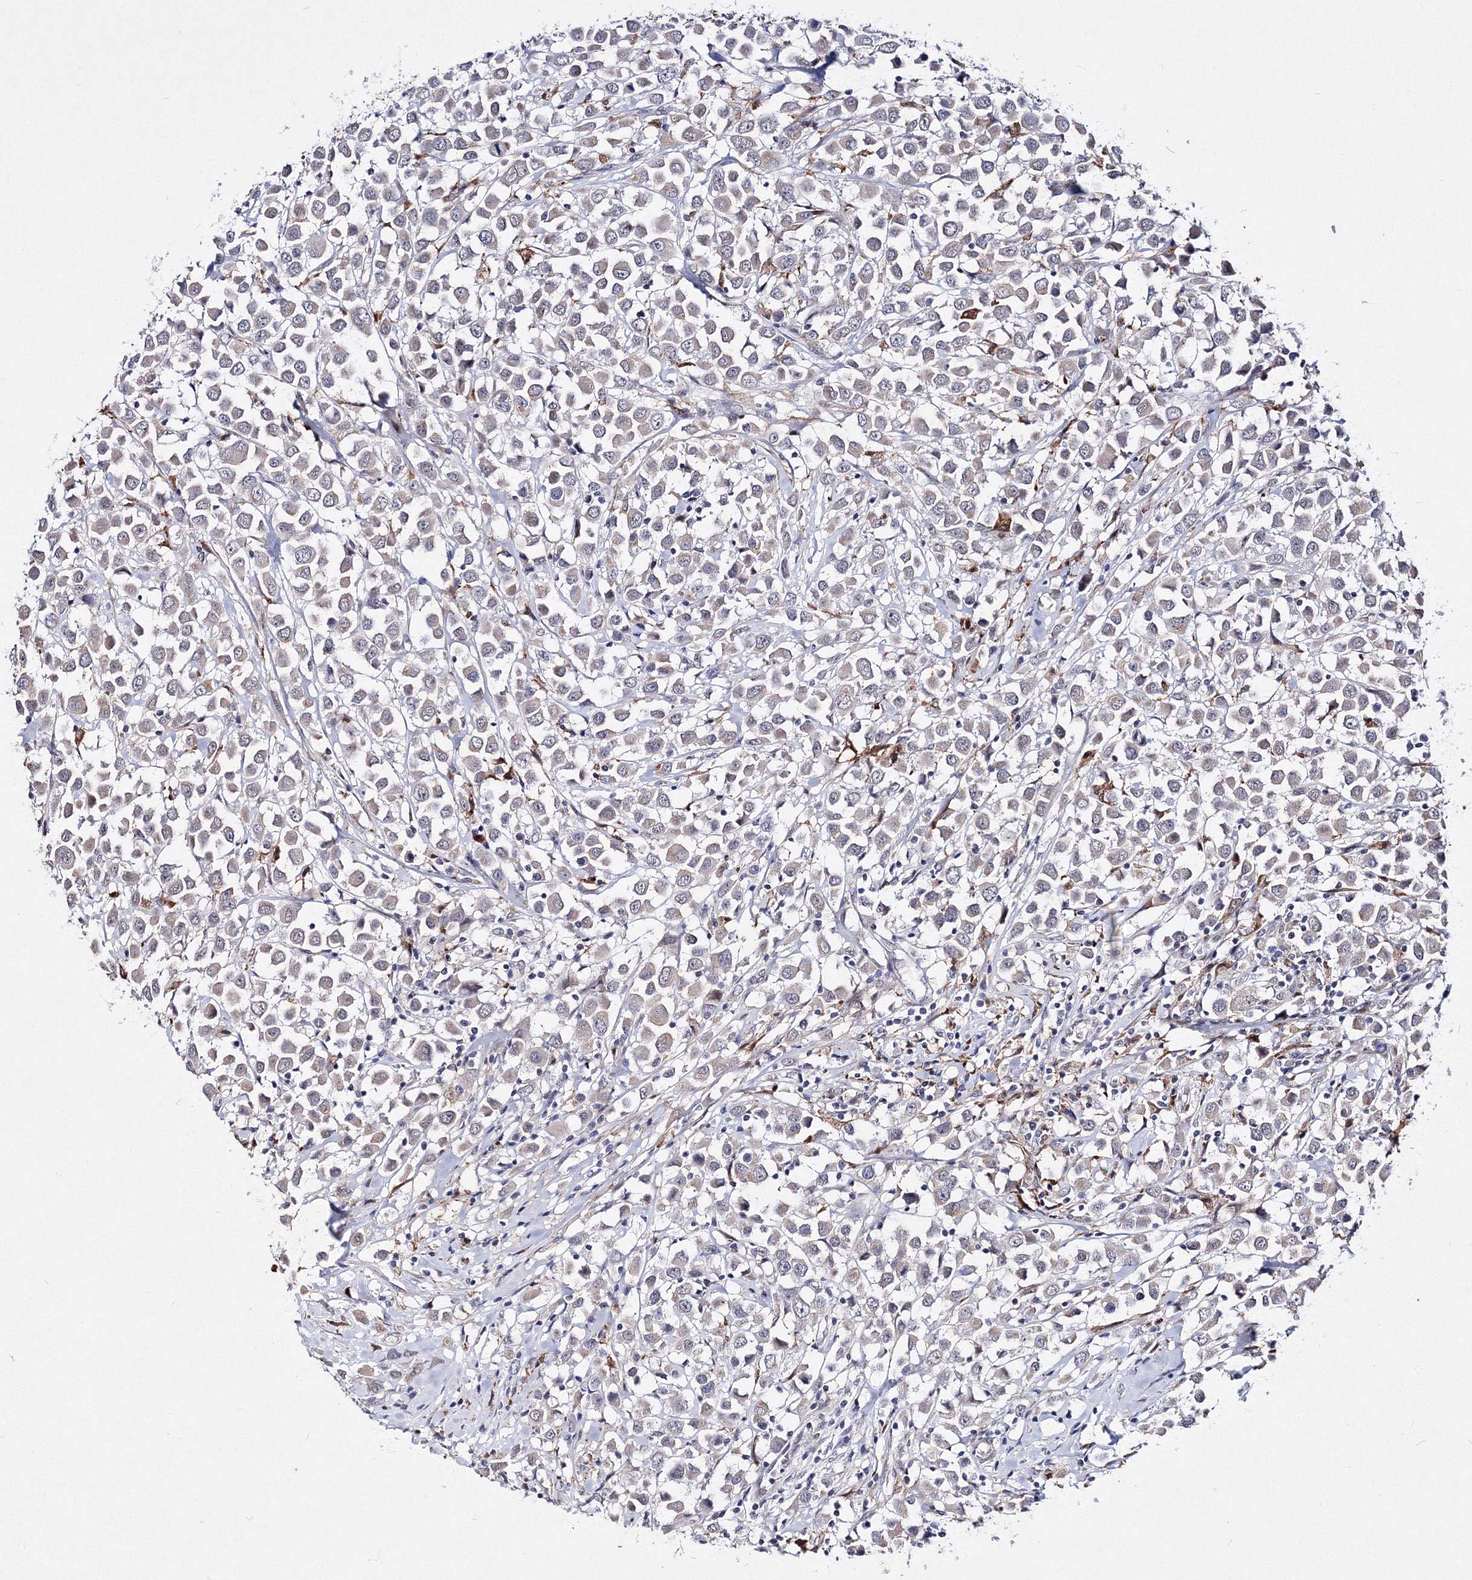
{"staining": {"intensity": "negative", "quantity": "none", "location": "none"}, "tissue": "breast cancer", "cell_type": "Tumor cells", "image_type": "cancer", "snomed": [{"axis": "morphology", "description": "Duct carcinoma"}, {"axis": "topography", "description": "Breast"}], "caption": "The IHC image has no significant expression in tumor cells of breast cancer (invasive ductal carcinoma) tissue.", "gene": "C11orf52", "patient": {"sex": "female", "age": 61}}